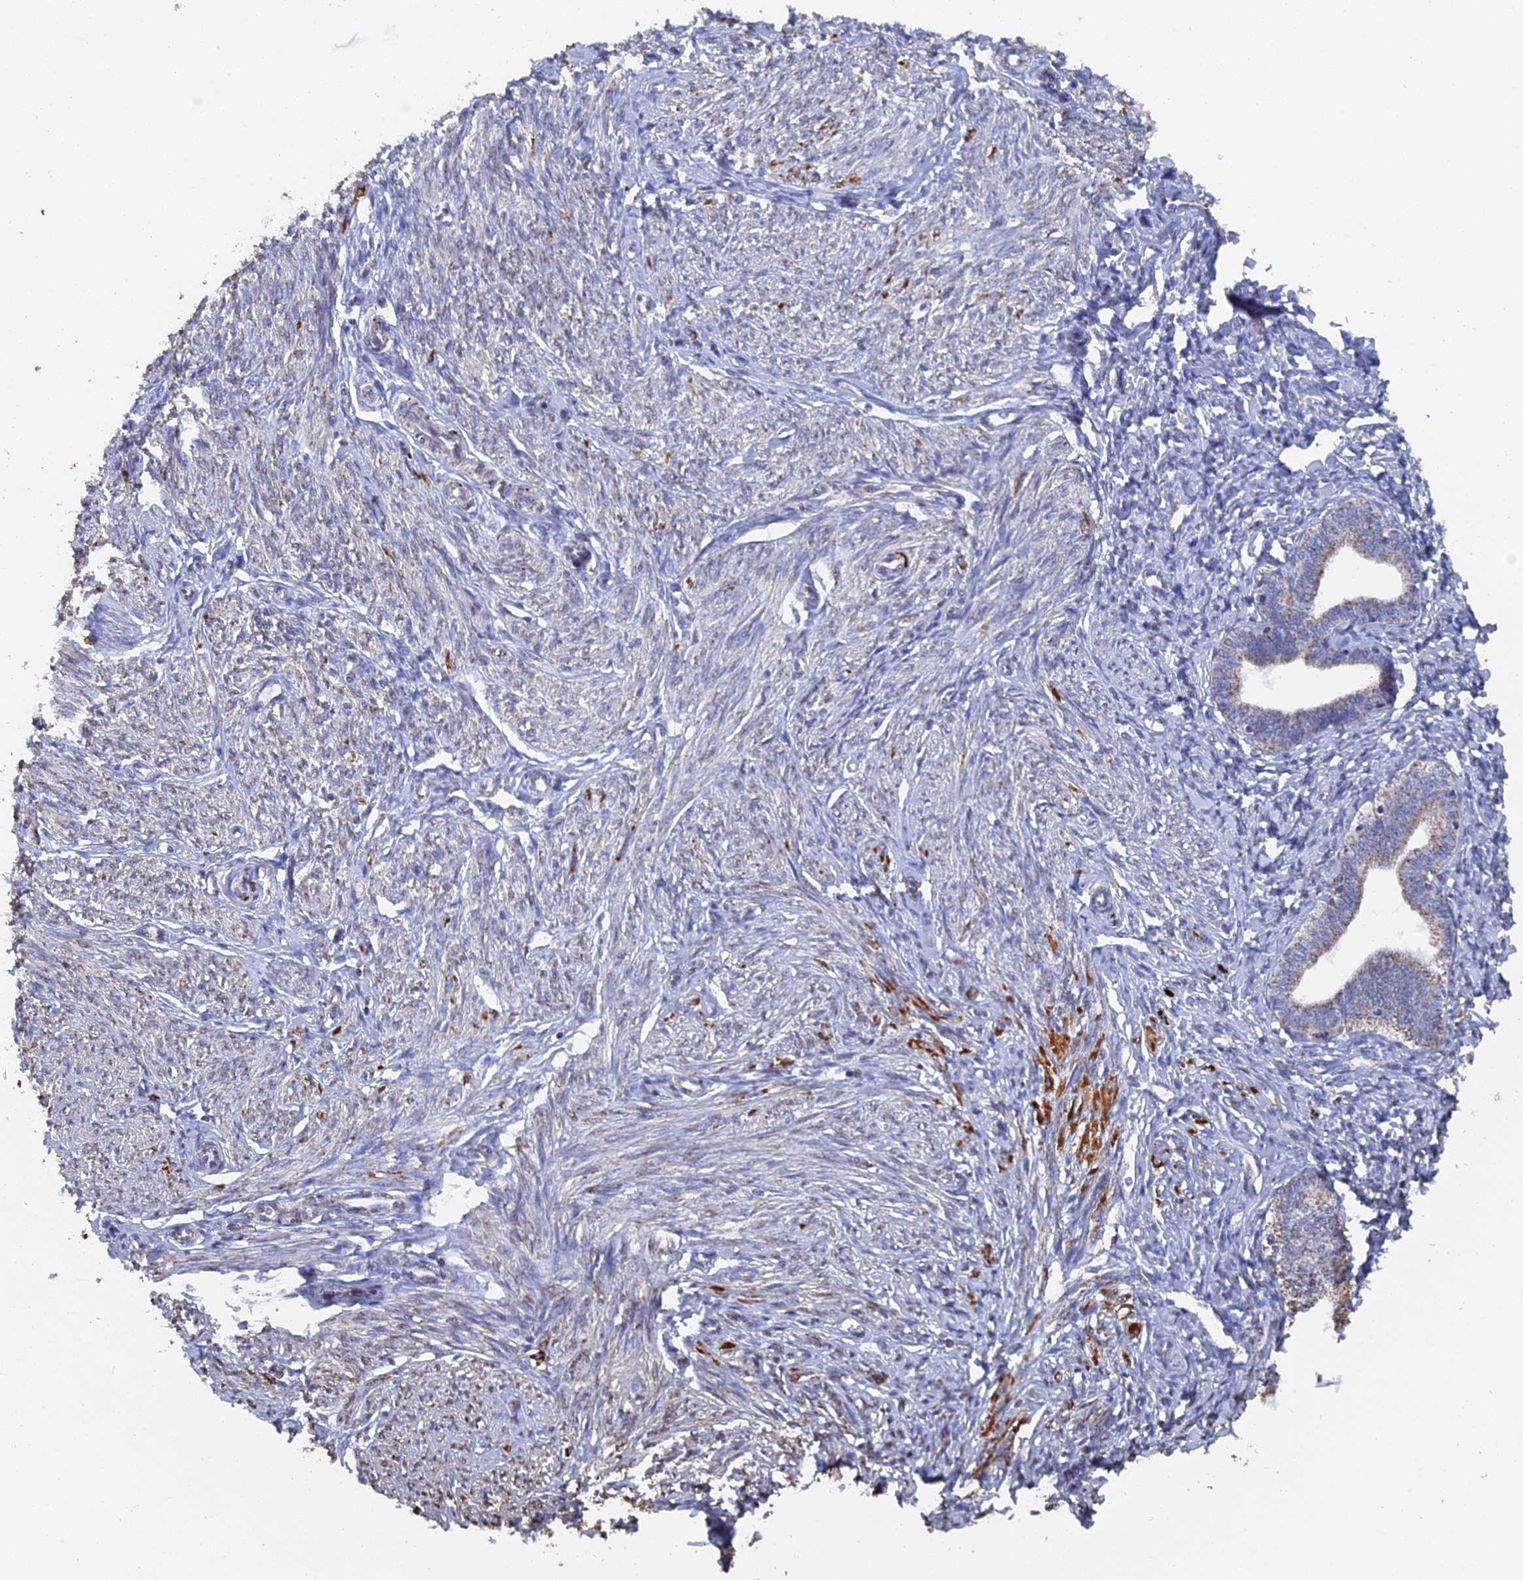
{"staining": {"intensity": "negative", "quantity": "none", "location": "none"}, "tissue": "endometrium", "cell_type": "Cells in endometrial stroma", "image_type": "normal", "snomed": [{"axis": "morphology", "description": "Normal tissue, NOS"}, {"axis": "topography", "description": "Endometrium"}], "caption": "Photomicrograph shows no protein expression in cells in endometrial stroma of normal endometrium.", "gene": "SMG9", "patient": {"sex": "female", "age": 72}}